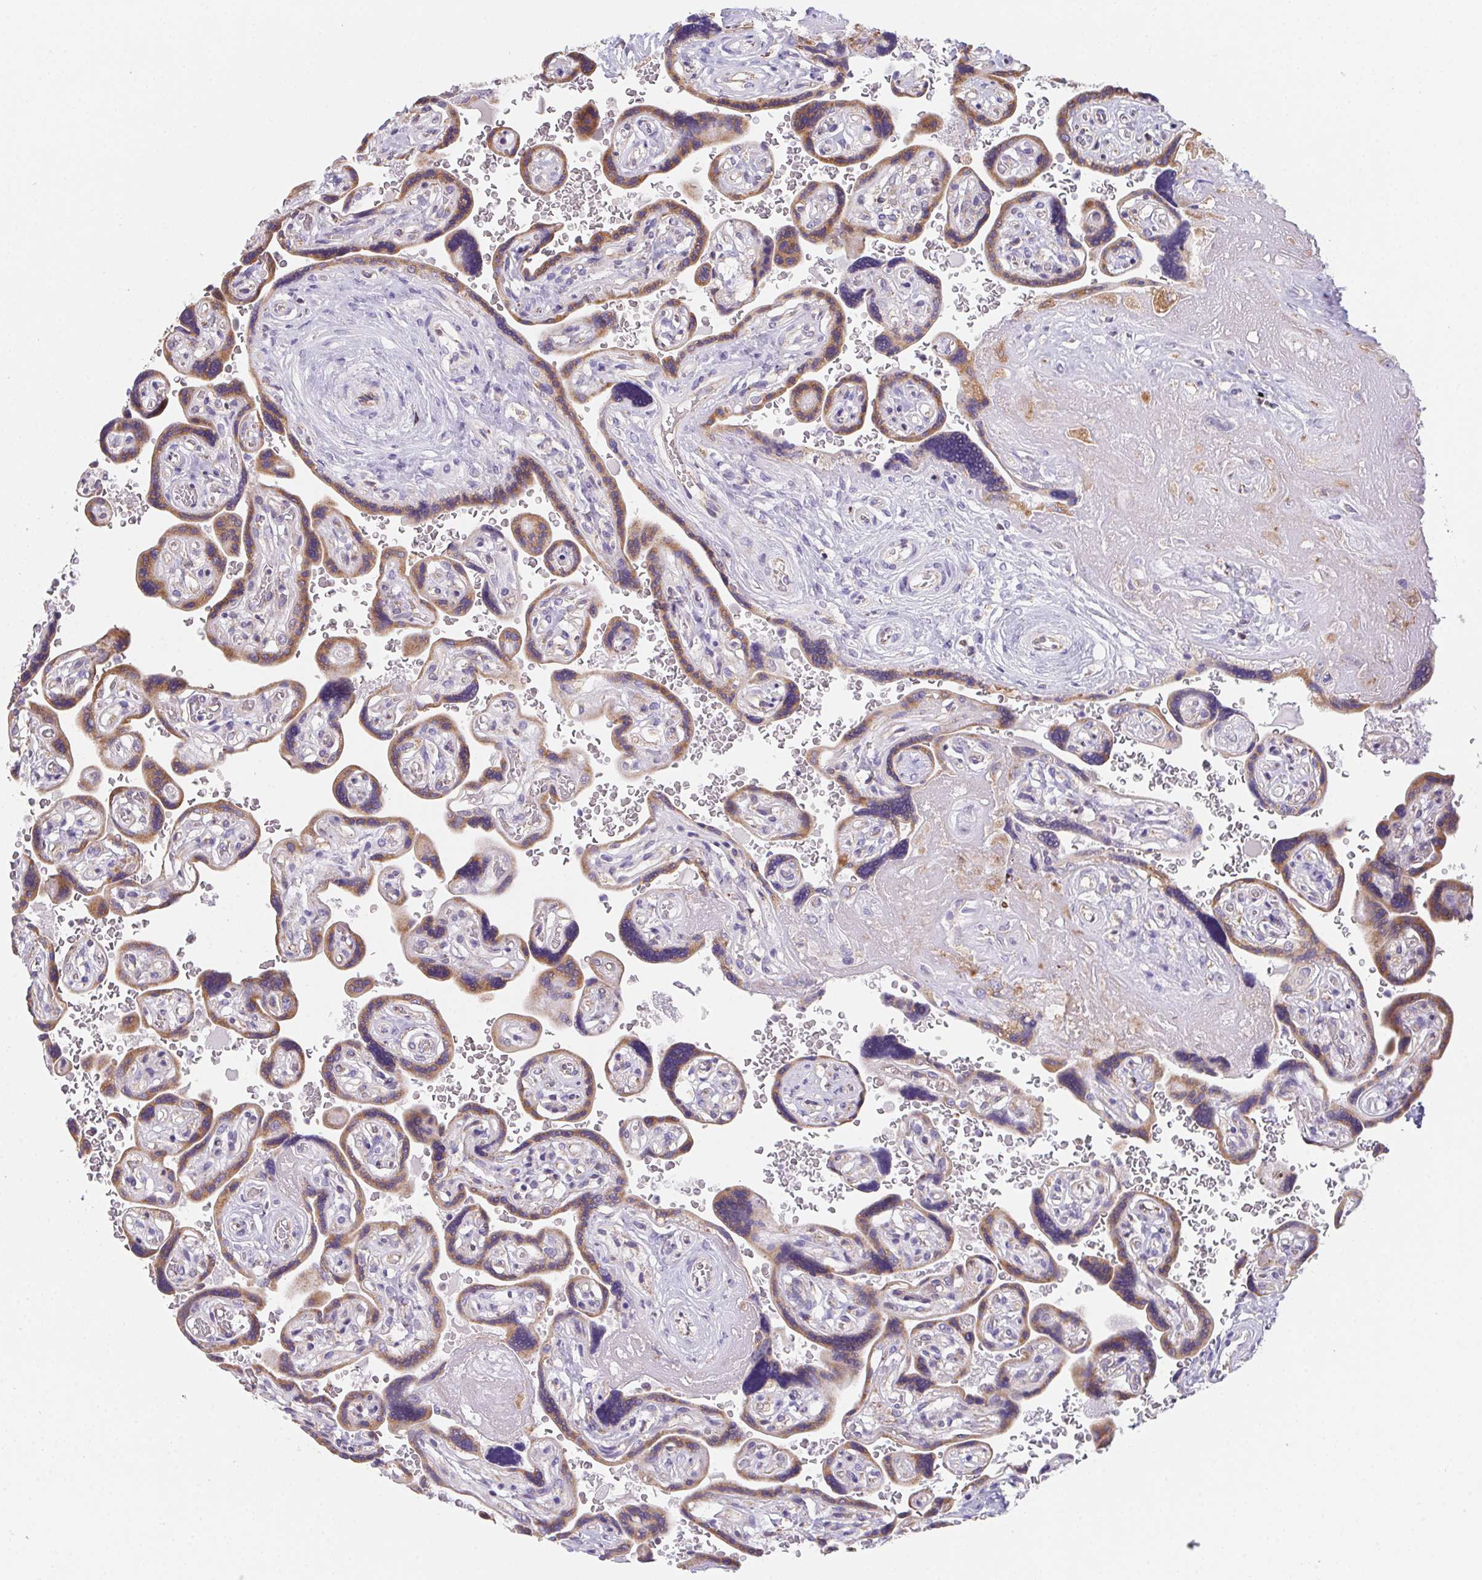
{"staining": {"intensity": "moderate", "quantity": ">75%", "location": "cytoplasmic/membranous"}, "tissue": "placenta", "cell_type": "Decidual cells", "image_type": "normal", "snomed": [{"axis": "morphology", "description": "Normal tissue, NOS"}, {"axis": "topography", "description": "Placenta"}], "caption": "Brown immunohistochemical staining in benign human placenta shows moderate cytoplasmic/membranous staining in about >75% of decidual cells.", "gene": "ADAM8", "patient": {"sex": "female", "age": 32}}